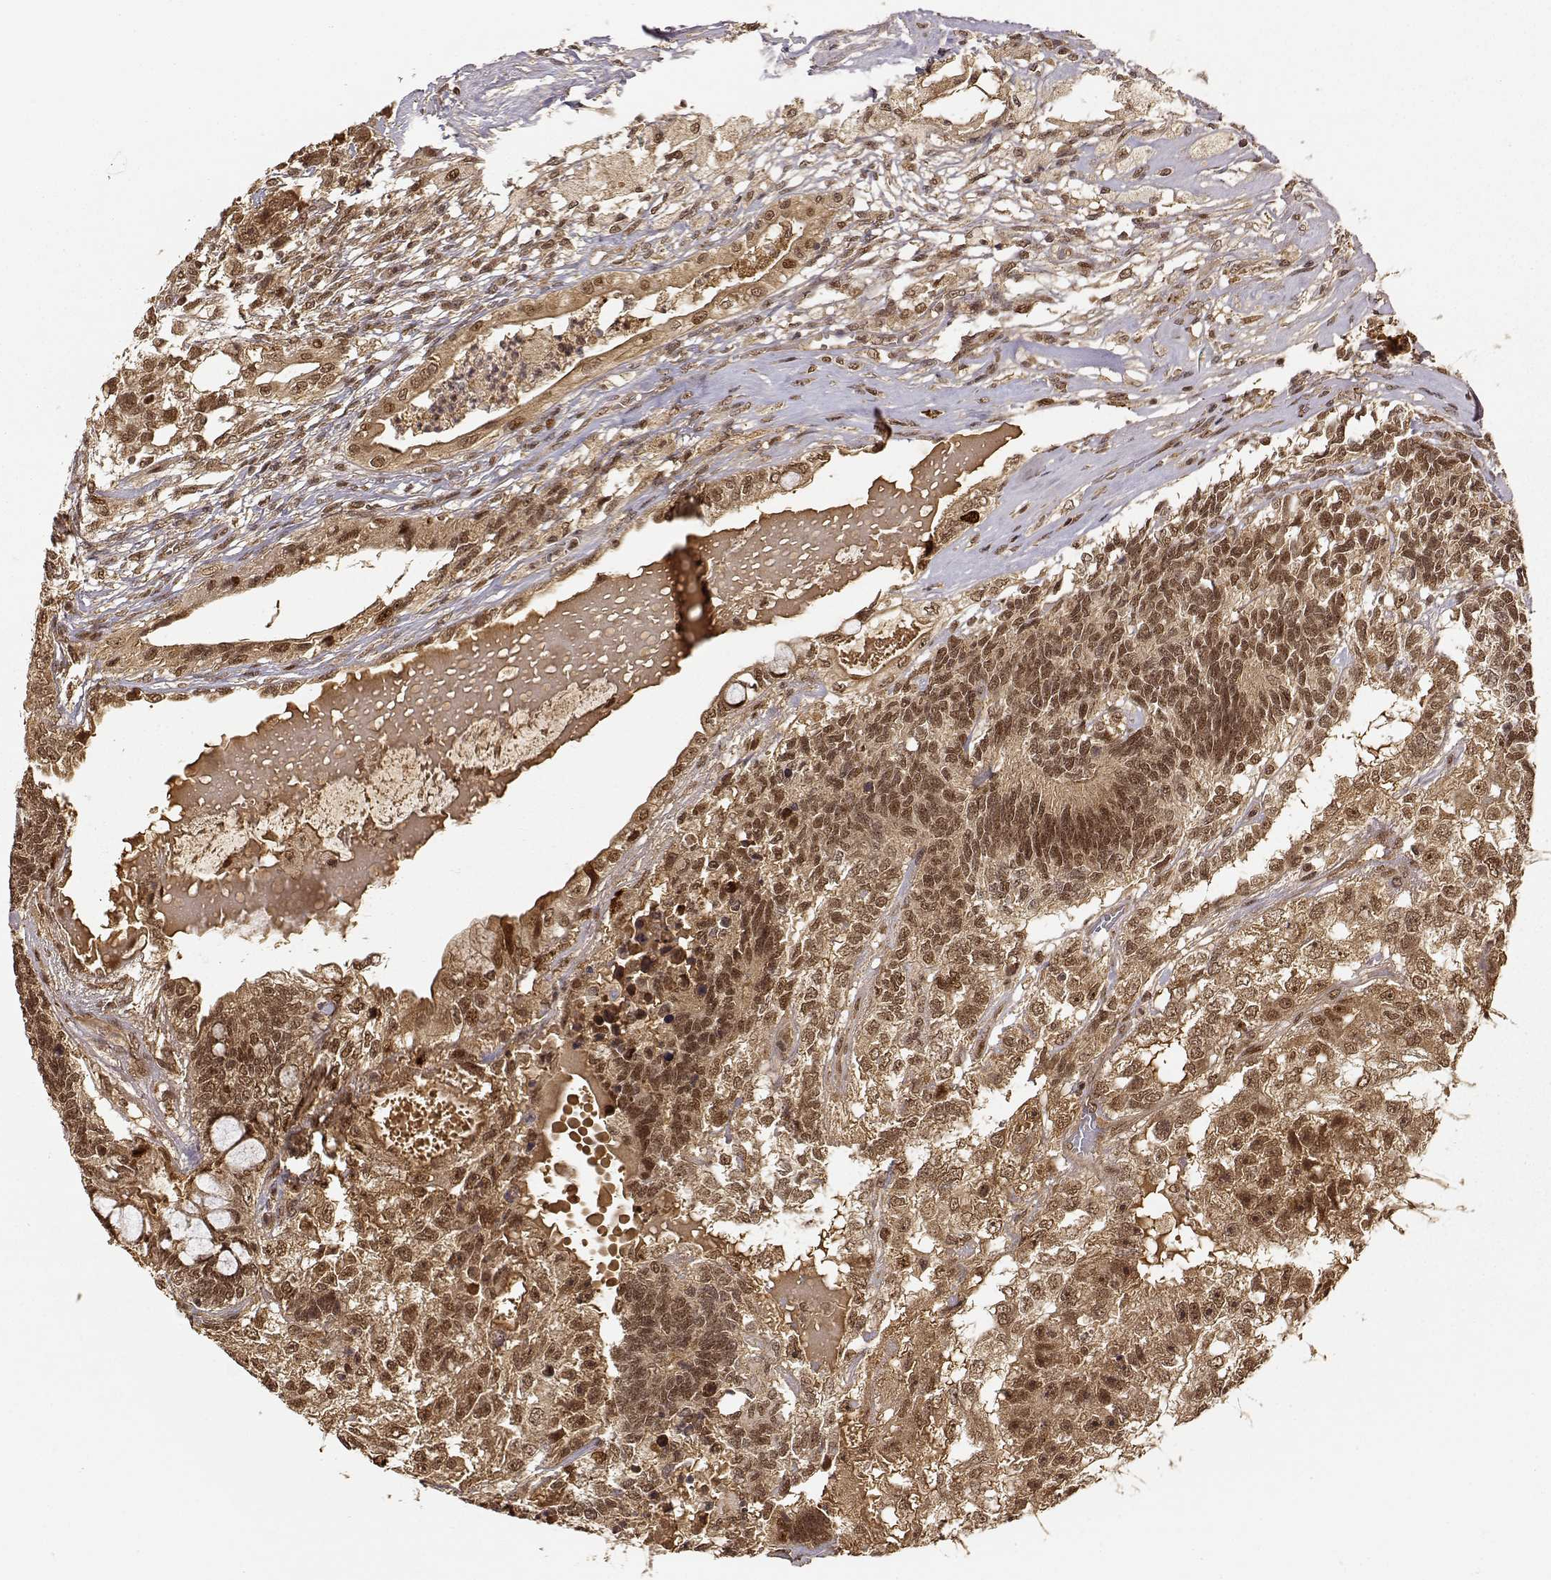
{"staining": {"intensity": "moderate", "quantity": ">75%", "location": "cytoplasmic/membranous,nuclear"}, "tissue": "testis cancer", "cell_type": "Tumor cells", "image_type": "cancer", "snomed": [{"axis": "morphology", "description": "Seminoma, NOS"}, {"axis": "morphology", "description": "Carcinoma, Embryonal, NOS"}, {"axis": "topography", "description": "Testis"}], "caption": "Tumor cells demonstrate medium levels of moderate cytoplasmic/membranous and nuclear expression in about >75% of cells in human testis seminoma.", "gene": "MAEA", "patient": {"sex": "male", "age": 41}}